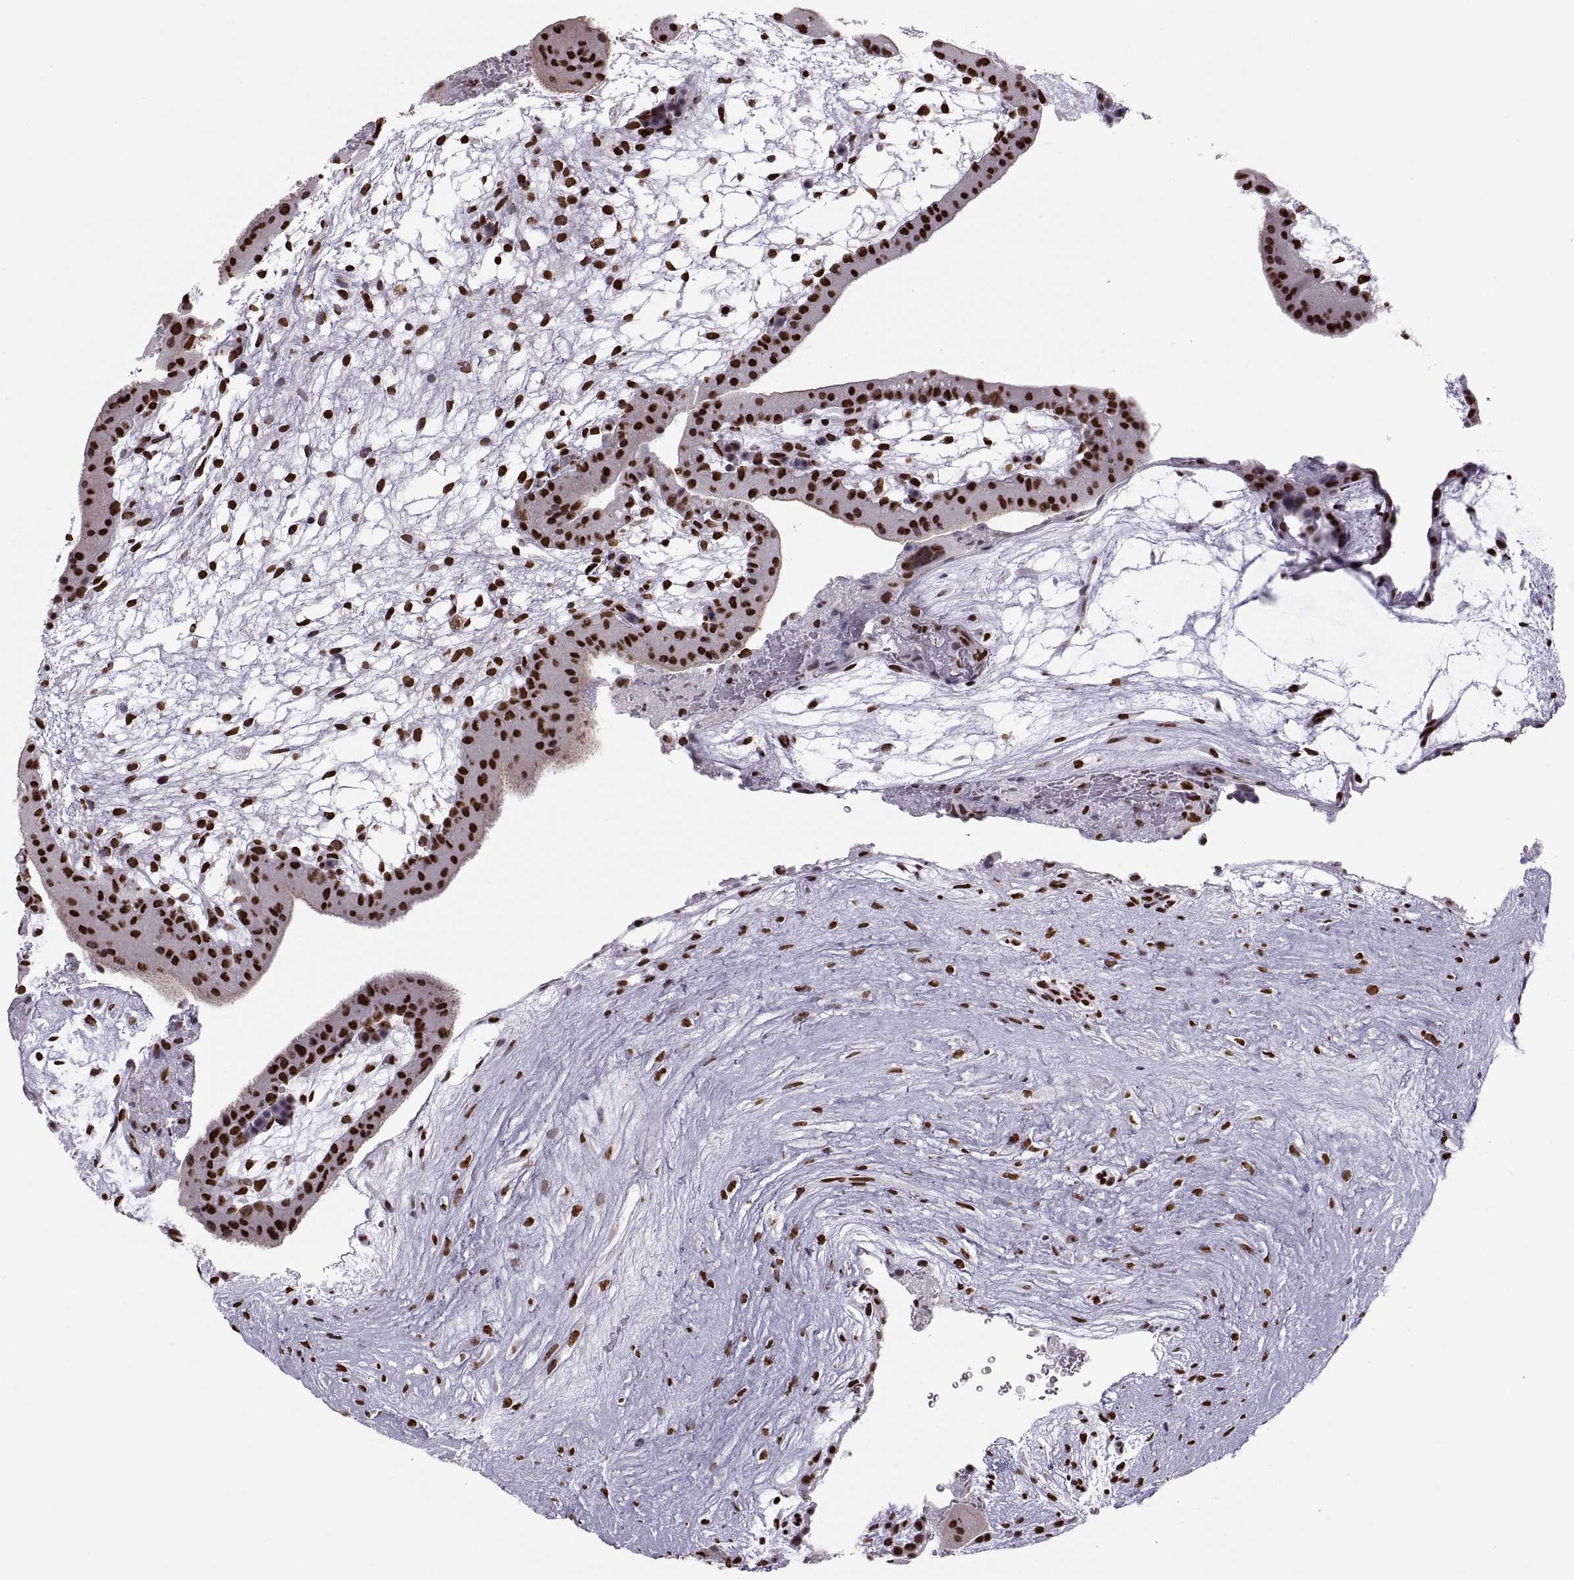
{"staining": {"intensity": "strong", "quantity": "25%-75%", "location": "nuclear"}, "tissue": "placenta", "cell_type": "Decidual cells", "image_type": "normal", "snomed": [{"axis": "morphology", "description": "Normal tissue, NOS"}, {"axis": "topography", "description": "Placenta"}], "caption": "Immunohistochemistry (DAB) staining of benign placenta displays strong nuclear protein expression in approximately 25%-75% of decidual cells. (DAB (3,3'-diaminobenzidine) IHC with brightfield microscopy, high magnification).", "gene": "SNAI1", "patient": {"sex": "female", "age": 19}}